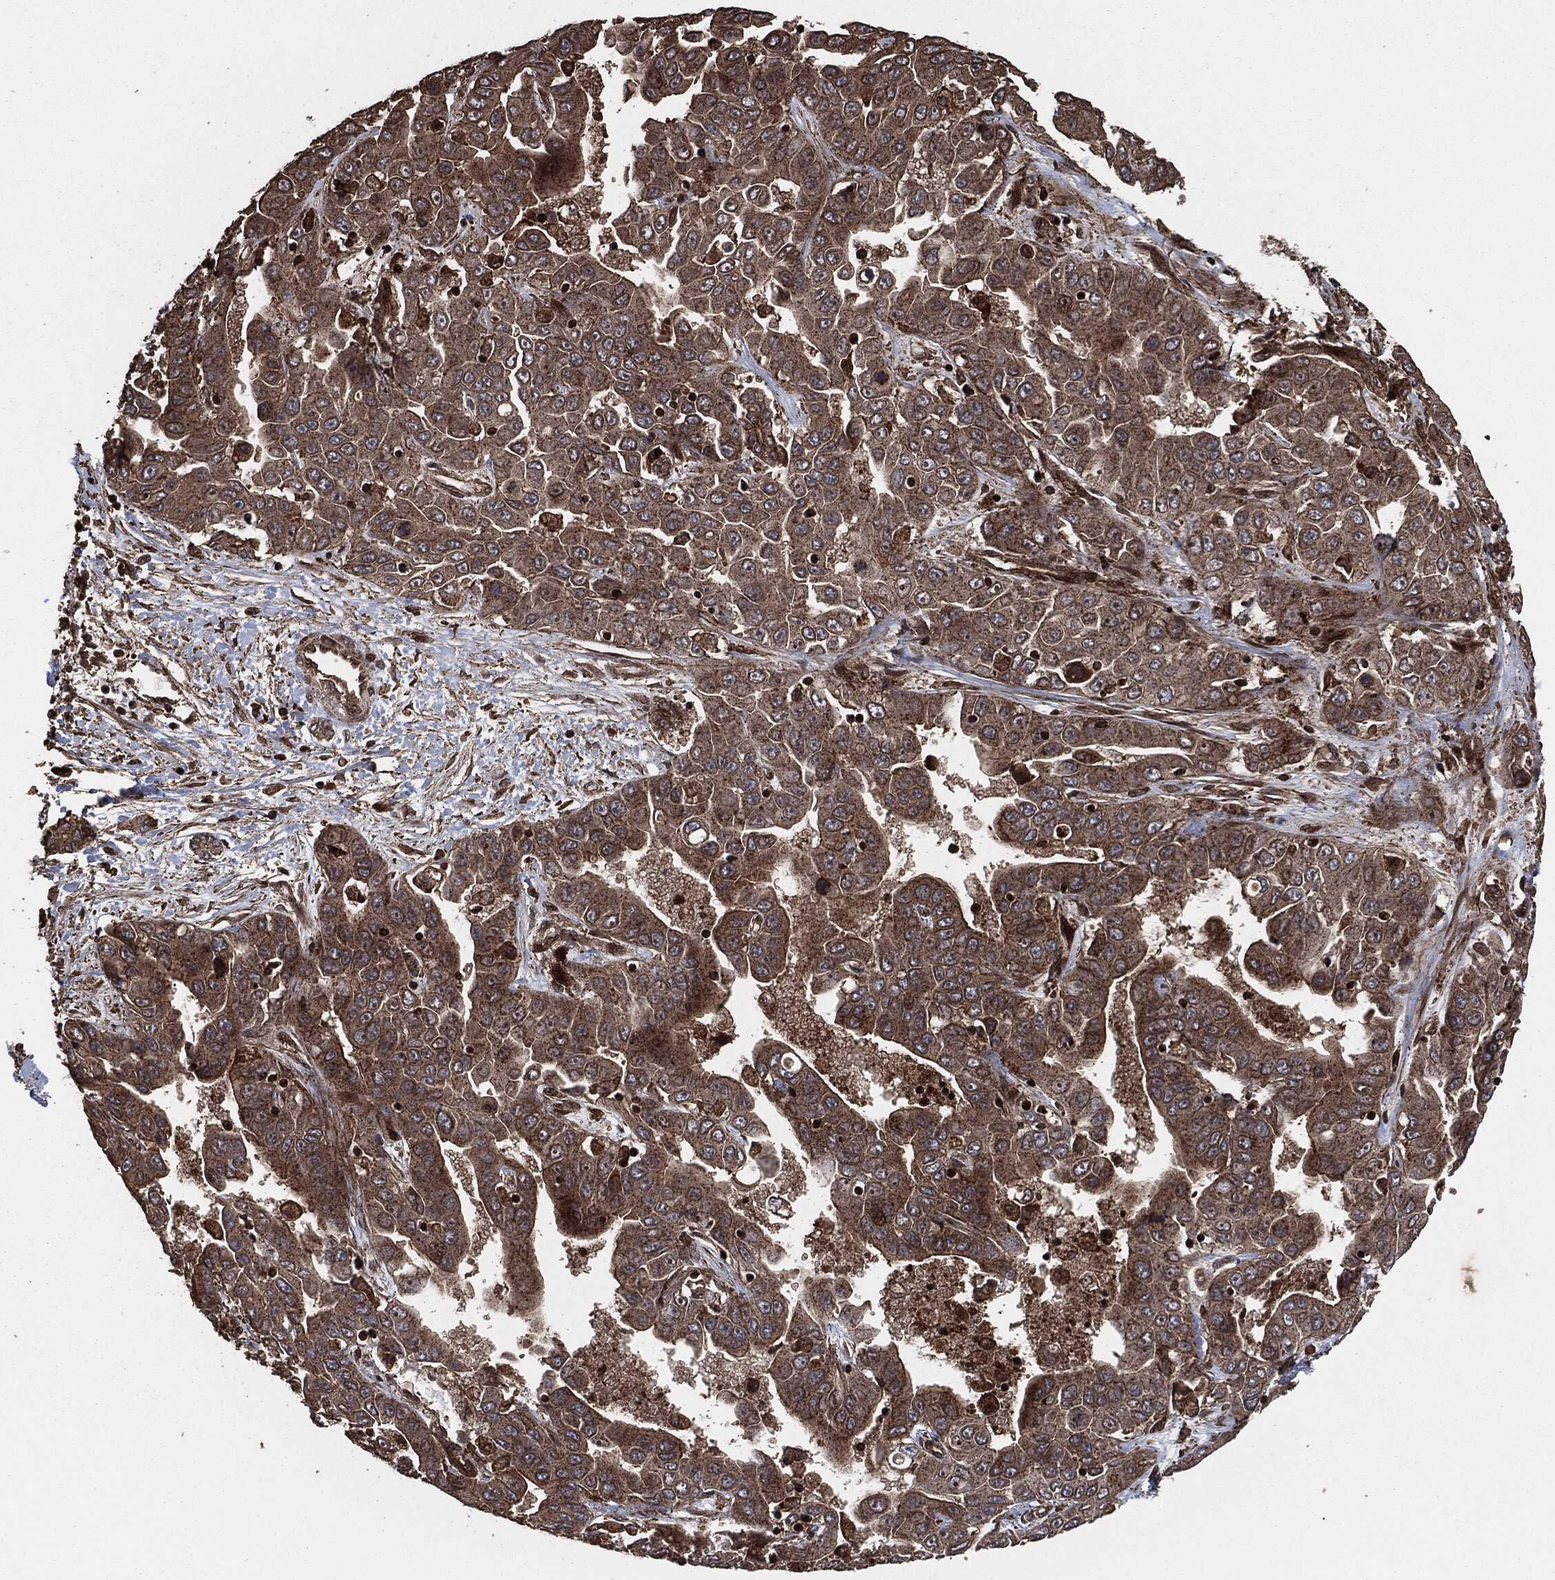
{"staining": {"intensity": "moderate", "quantity": ">75%", "location": "cytoplasmic/membranous"}, "tissue": "liver cancer", "cell_type": "Tumor cells", "image_type": "cancer", "snomed": [{"axis": "morphology", "description": "Cholangiocarcinoma"}, {"axis": "topography", "description": "Liver"}], "caption": "Tumor cells demonstrate medium levels of moderate cytoplasmic/membranous staining in approximately >75% of cells in human liver cancer.", "gene": "IFIT1", "patient": {"sex": "female", "age": 52}}